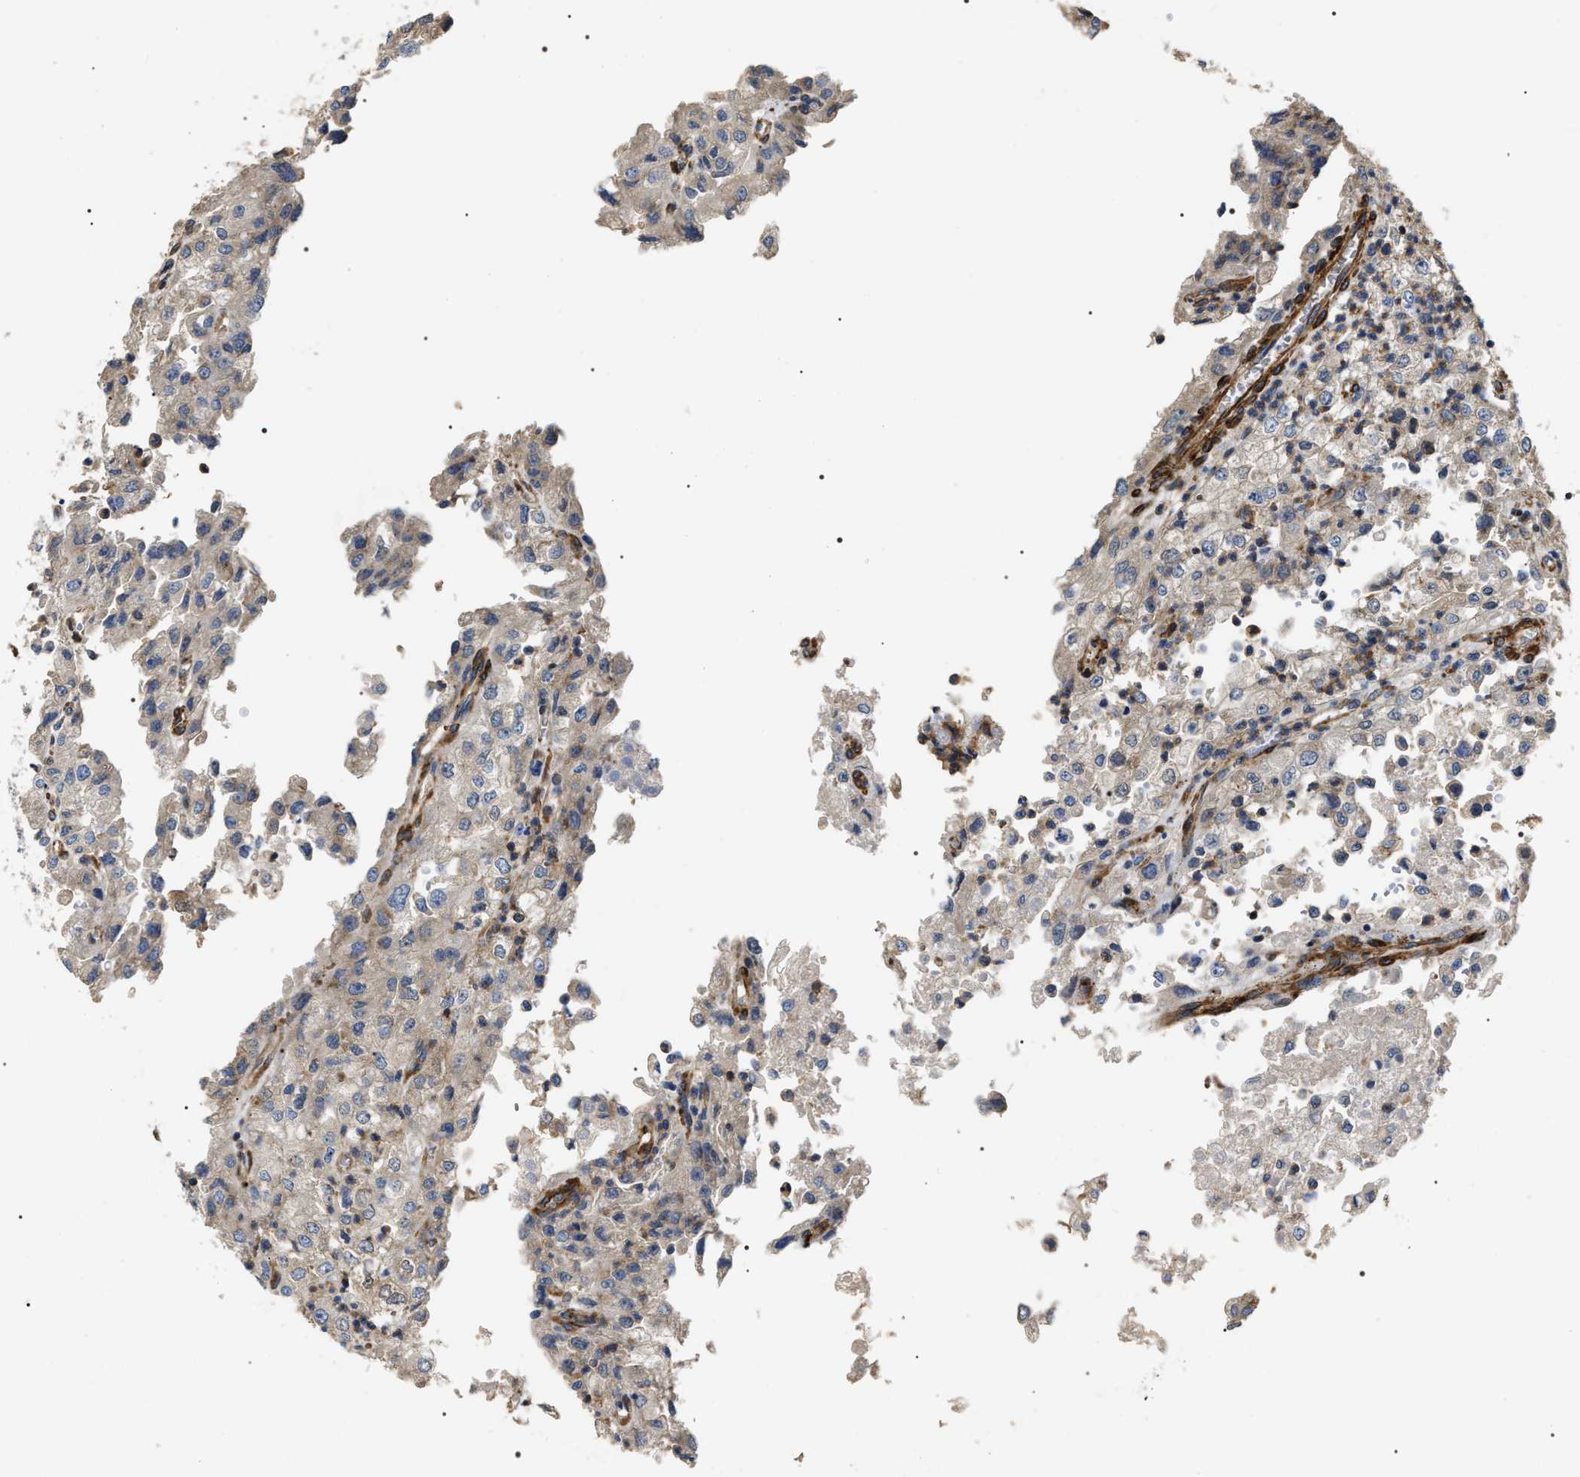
{"staining": {"intensity": "negative", "quantity": "none", "location": "none"}, "tissue": "renal cancer", "cell_type": "Tumor cells", "image_type": "cancer", "snomed": [{"axis": "morphology", "description": "Adenocarcinoma, NOS"}, {"axis": "topography", "description": "Kidney"}], "caption": "The micrograph reveals no significant expression in tumor cells of adenocarcinoma (renal). (DAB immunohistochemistry (IHC) visualized using brightfield microscopy, high magnification).", "gene": "ZC3HAV1L", "patient": {"sex": "female", "age": 54}}